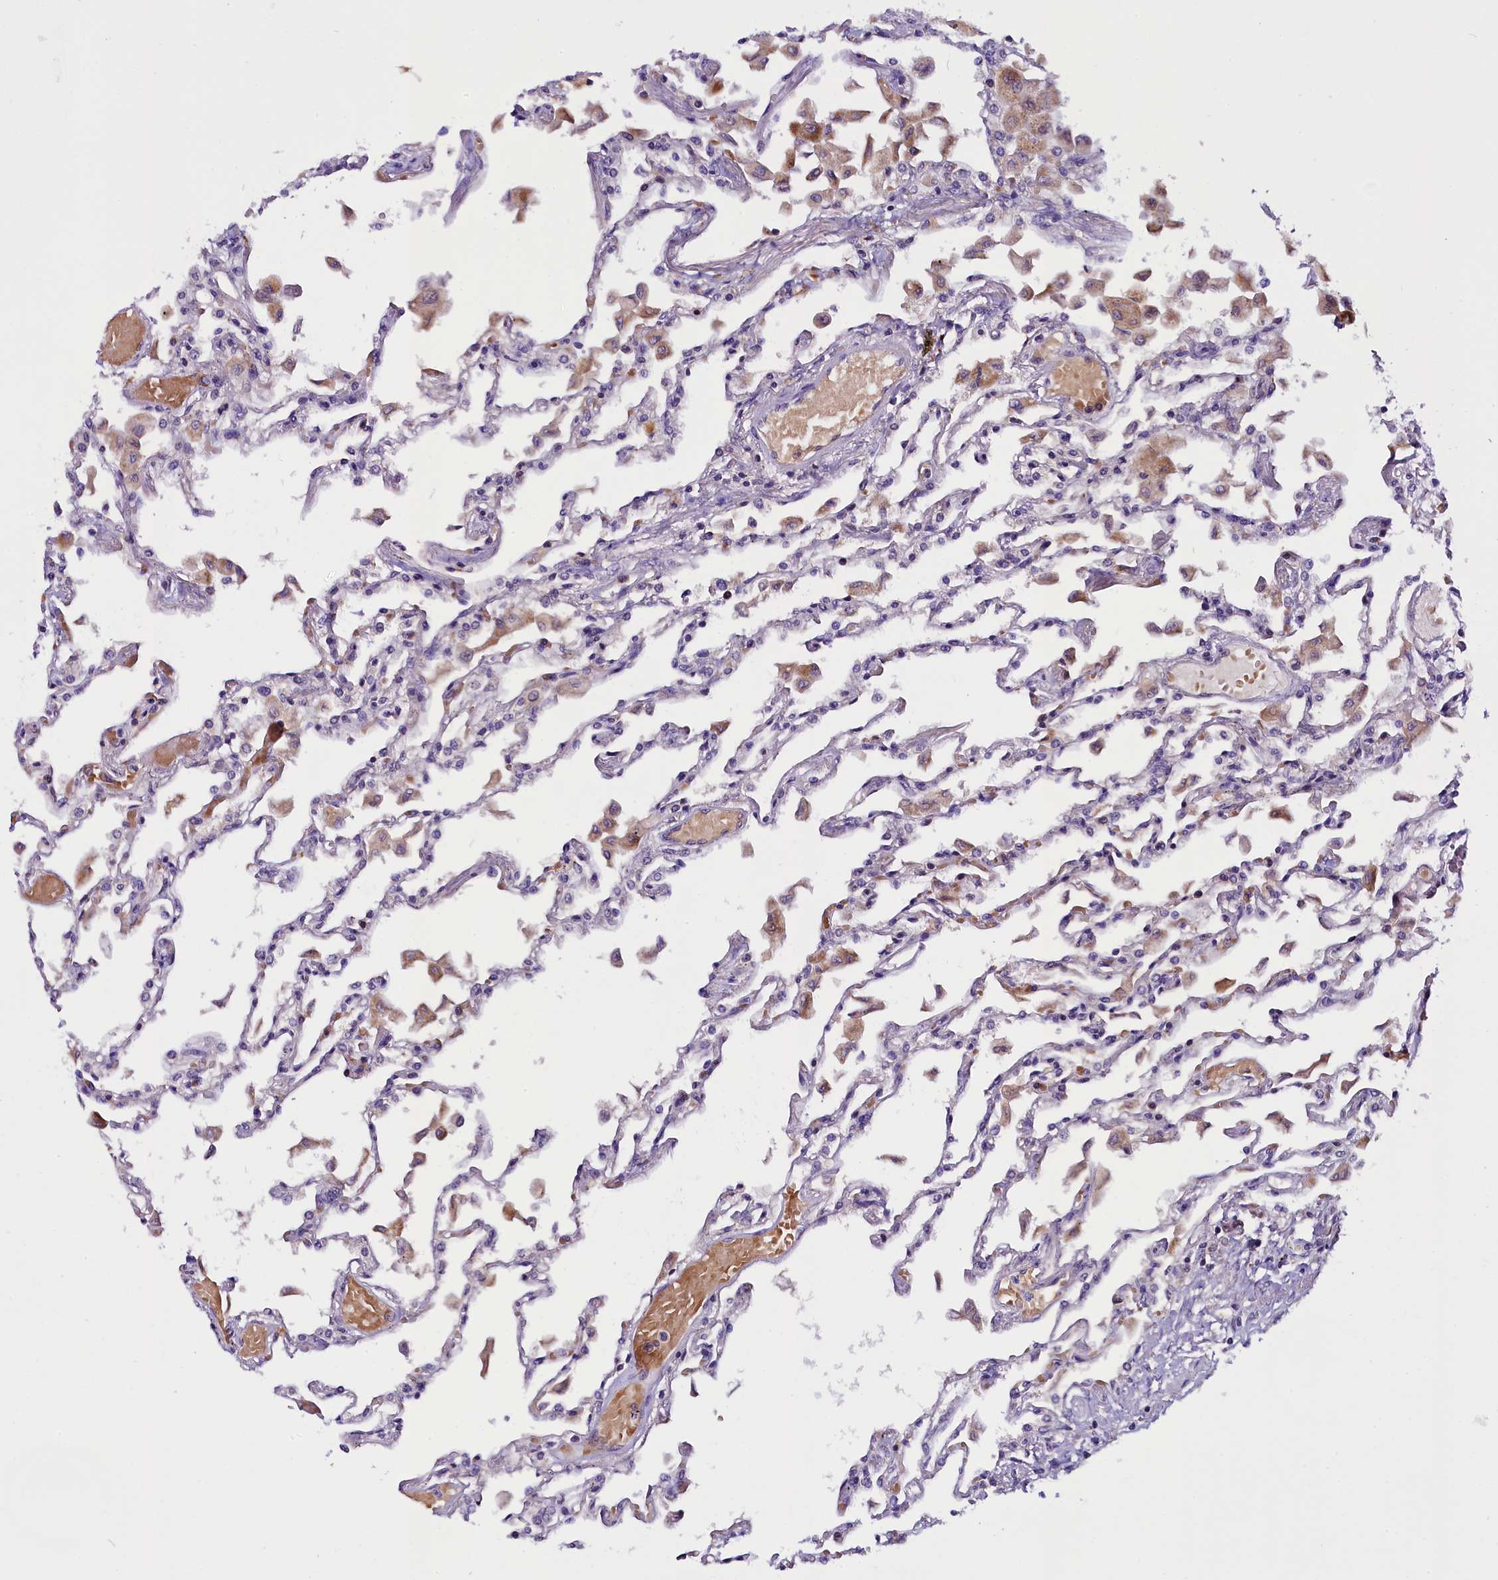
{"staining": {"intensity": "weak", "quantity": "<25%", "location": "cytoplasmic/membranous"}, "tissue": "lung", "cell_type": "Alveolar cells", "image_type": "normal", "snomed": [{"axis": "morphology", "description": "Normal tissue, NOS"}, {"axis": "topography", "description": "Bronchus"}, {"axis": "topography", "description": "Lung"}], "caption": "Immunohistochemistry micrograph of unremarkable lung: human lung stained with DAB (3,3'-diaminobenzidine) exhibits no significant protein staining in alveolar cells.", "gene": "C9orf40", "patient": {"sex": "female", "age": 49}}